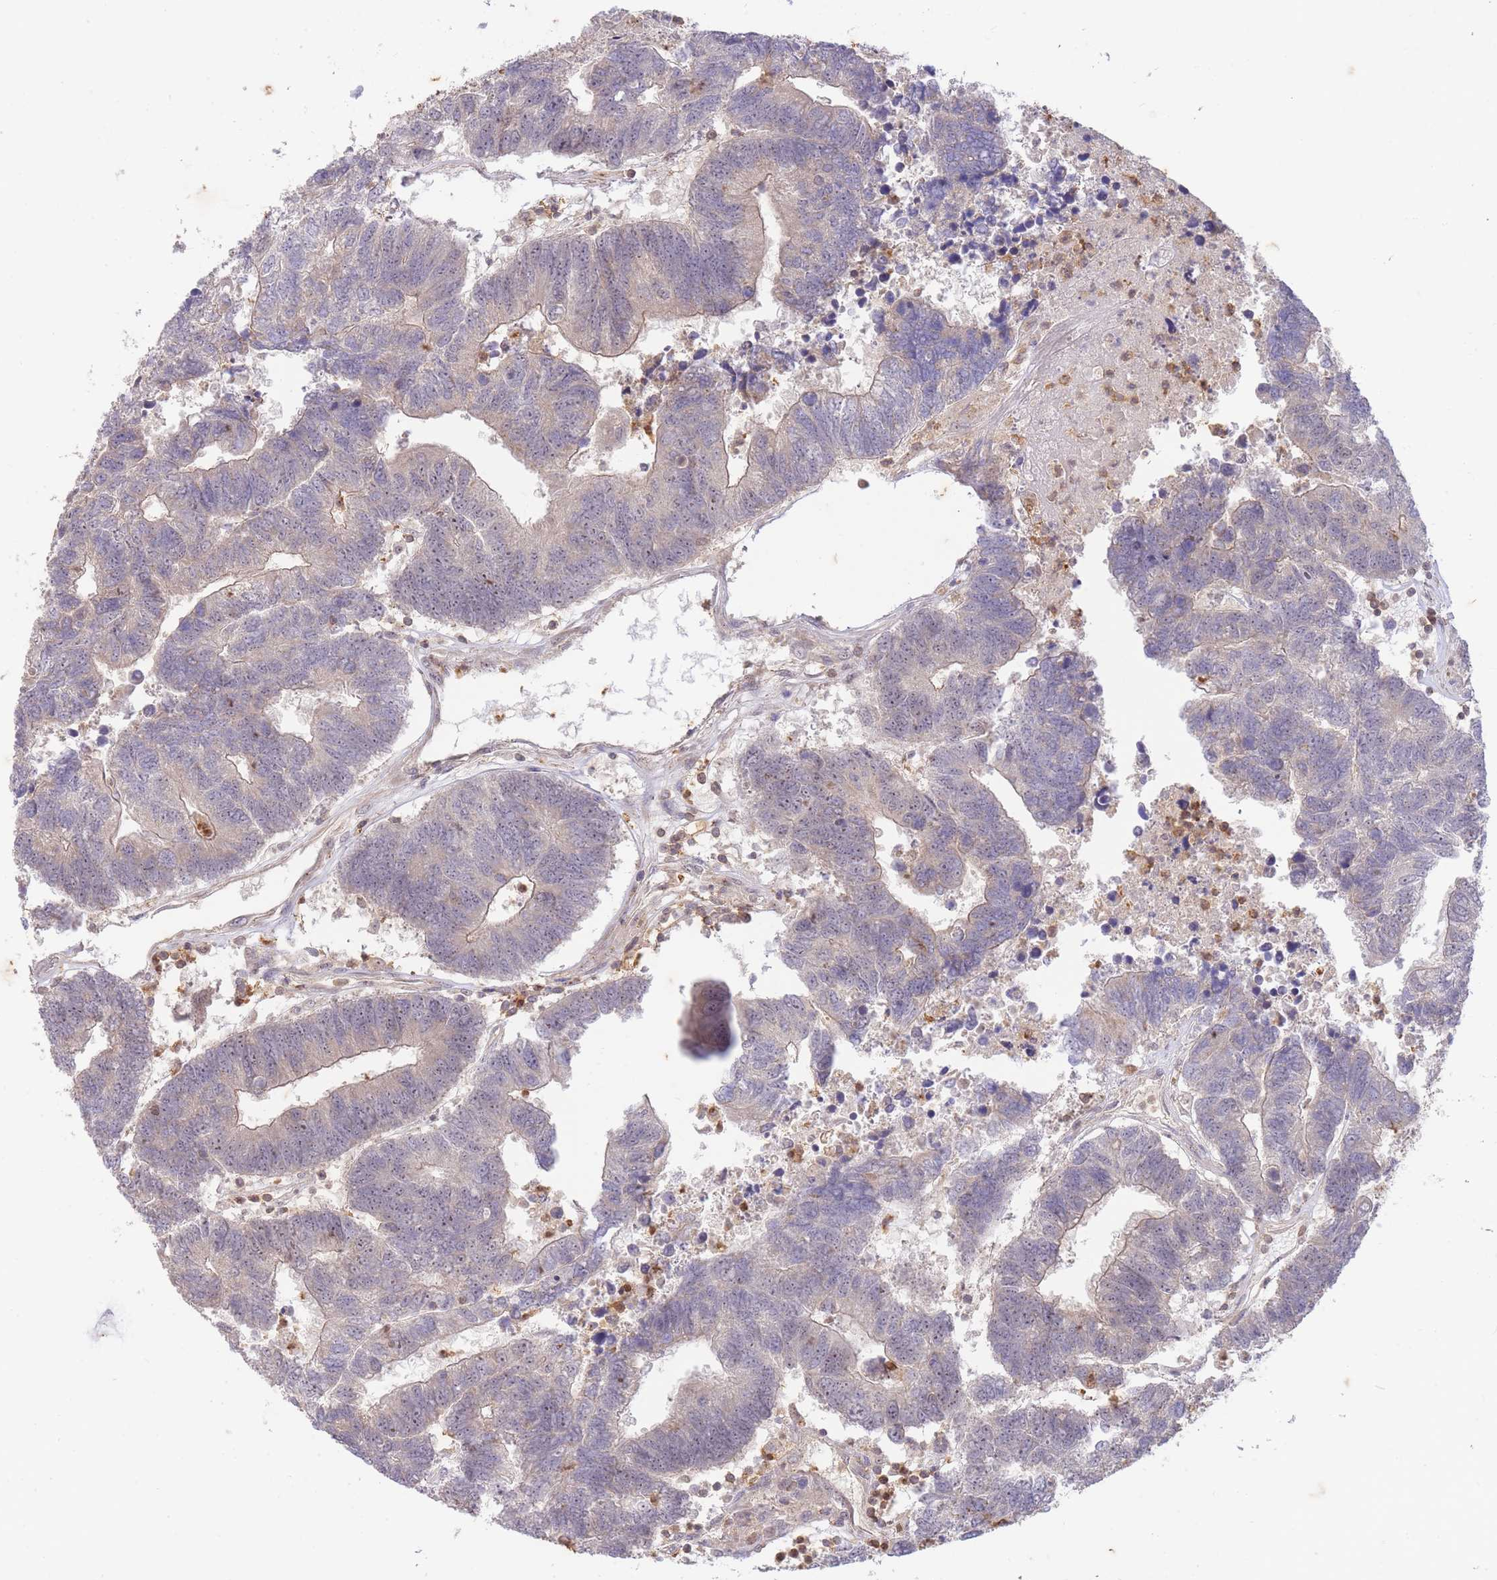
{"staining": {"intensity": "negative", "quantity": "none", "location": "none"}, "tissue": "colorectal cancer", "cell_type": "Tumor cells", "image_type": "cancer", "snomed": [{"axis": "morphology", "description": "Adenocarcinoma, NOS"}, {"axis": "topography", "description": "Colon"}], "caption": "A high-resolution image shows IHC staining of colorectal cancer, which demonstrates no significant staining in tumor cells.", "gene": "ST8SIA4", "patient": {"sex": "female", "age": 48}}